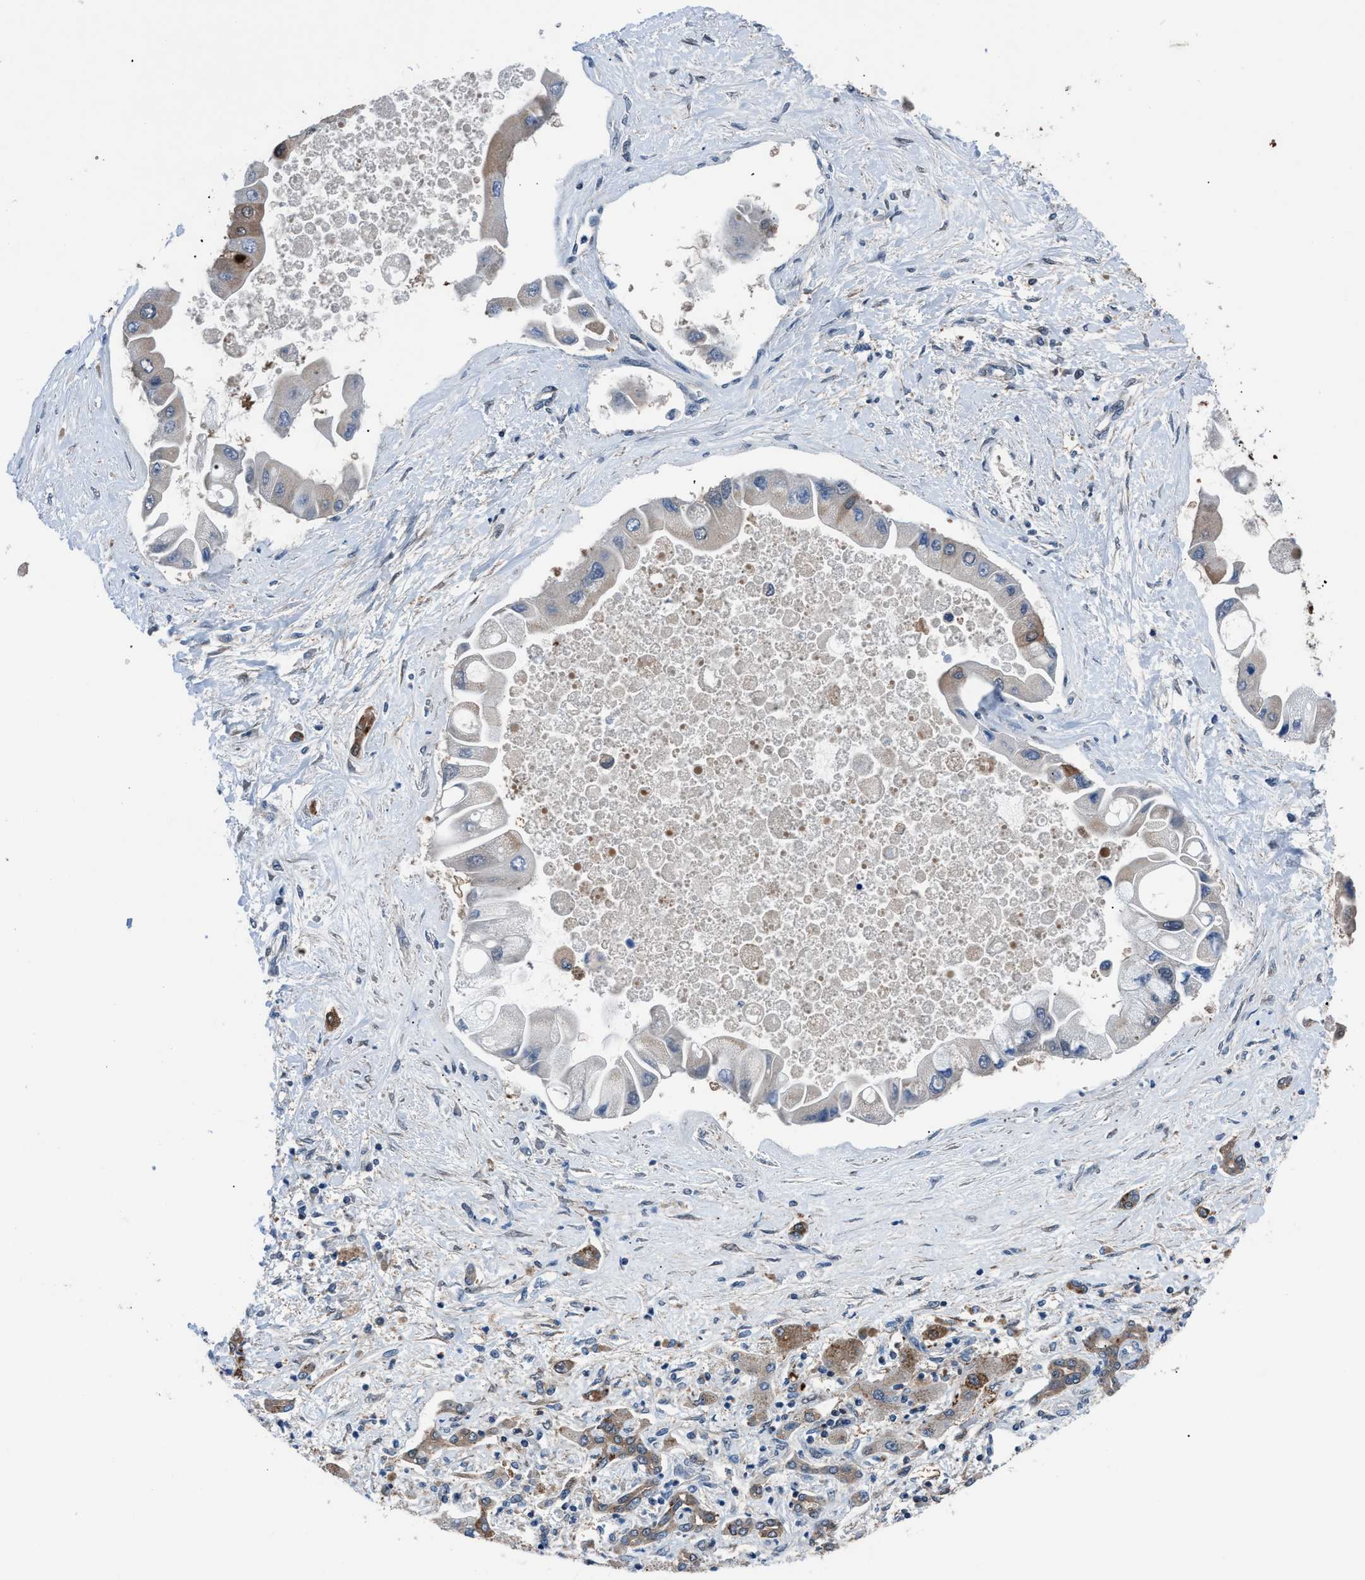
{"staining": {"intensity": "moderate", "quantity": "25%-75%", "location": "cytoplasmic/membranous,nuclear"}, "tissue": "liver cancer", "cell_type": "Tumor cells", "image_type": "cancer", "snomed": [{"axis": "morphology", "description": "Cholangiocarcinoma"}, {"axis": "topography", "description": "Liver"}], "caption": "A photomicrograph of human liver cancer stained for a protein demonstrates moderate cytoplasmic/membranous and nuclear brown staining in tumor cells. The protein of interest is shown in brown color, while the nuclei are stained blue.", "gene": "TMEM45B", "patient": {"sex": "male", "age": 50}}